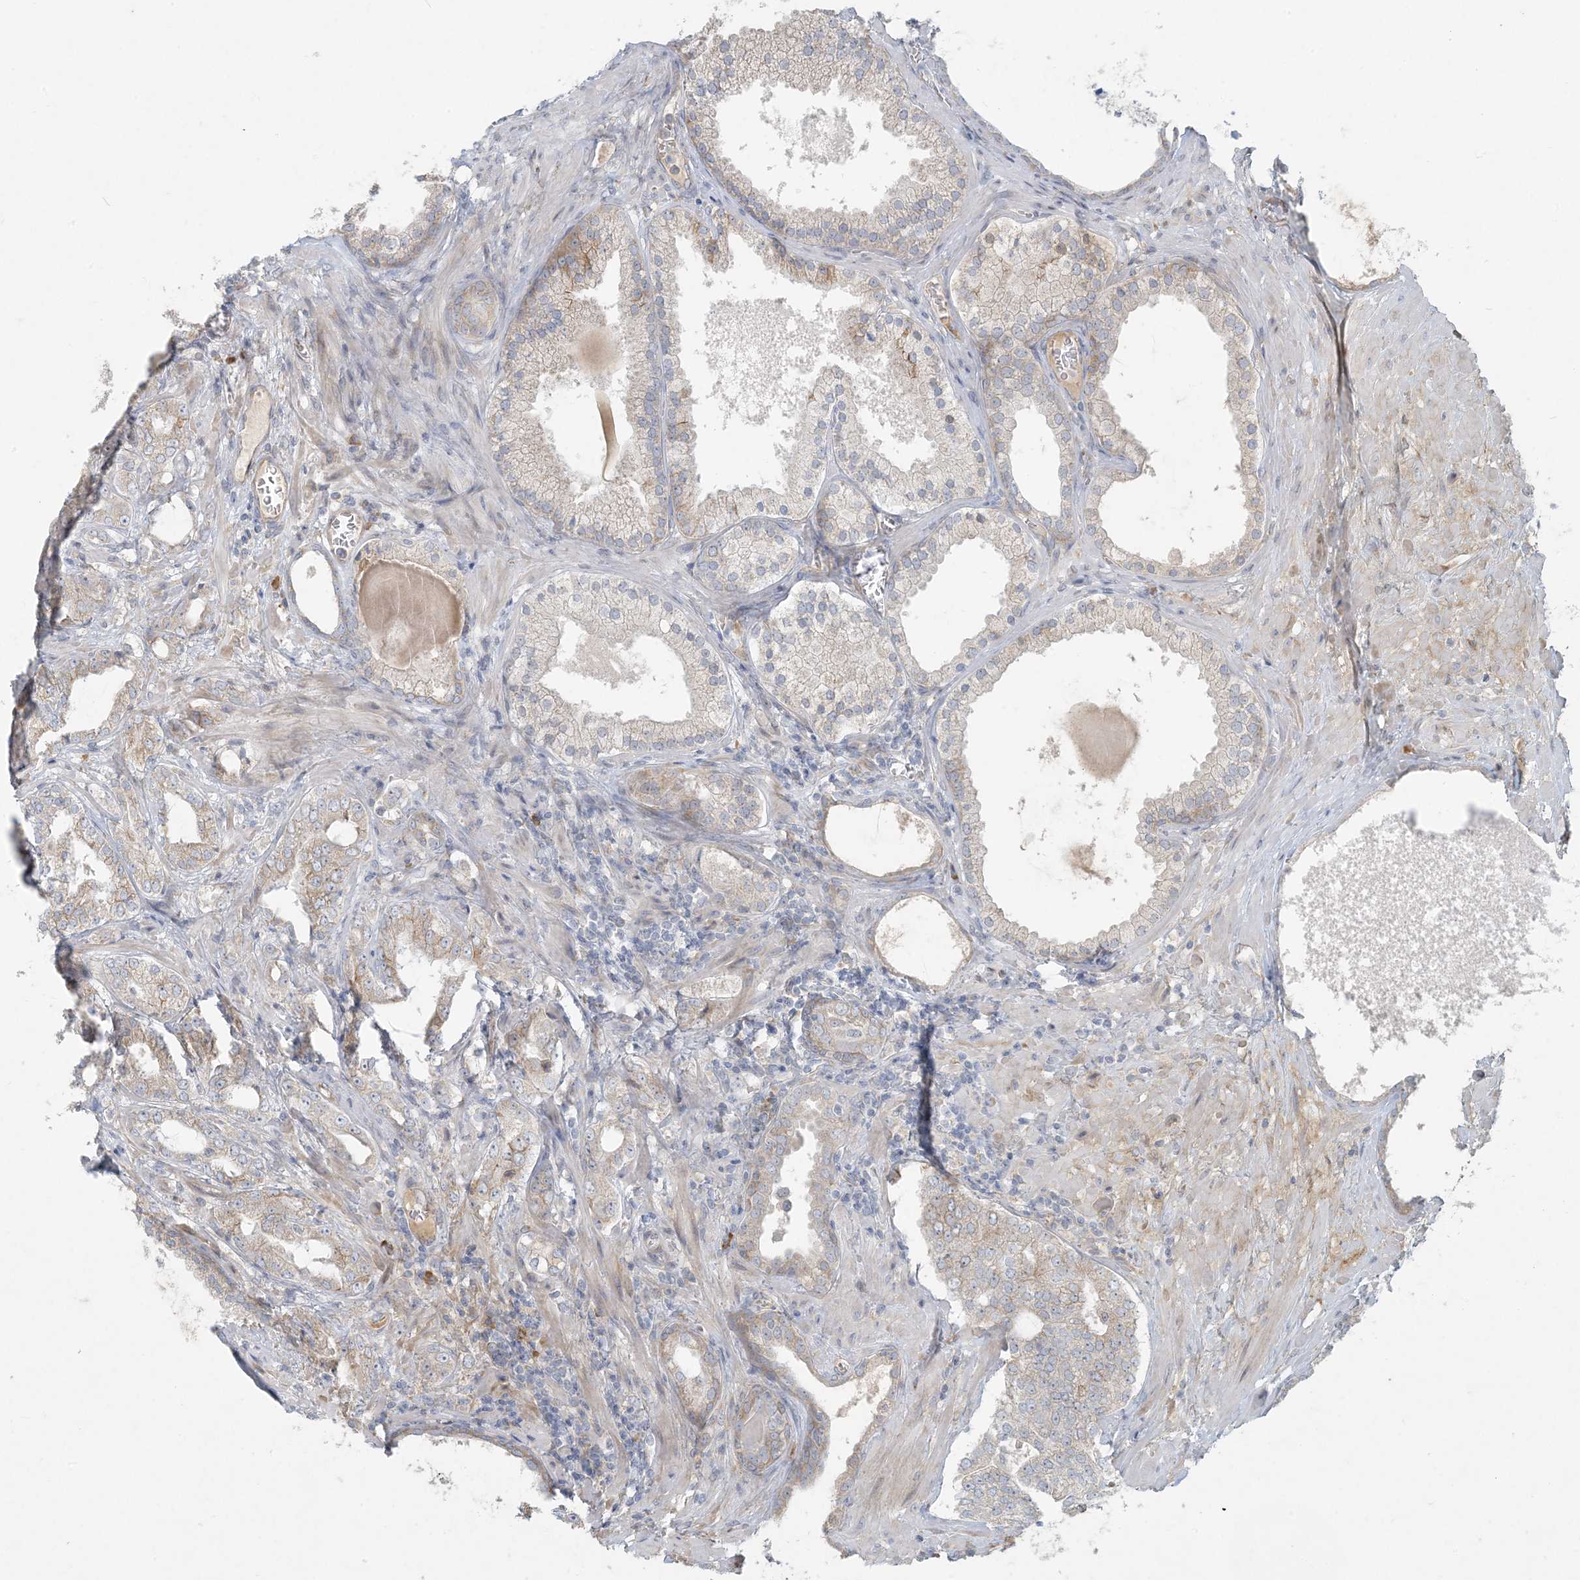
{"staining": {"intensity": "weak", "quantity": ">75%", "location": "cytoplasmic/membranous"}, "tissue": "prostate cancer", "cell_type": "Tumor cells", "image_type": "cancer", "snomed": [{"axis": "morphology", "description": "Adenocarcinoma, High grade"}, {"axis": "topography", "description": "Prostate"}], "caption": "About >75% of tumor cells in prostate cancer (adenocarcinoma (high-grade)) display weak cytoplasmic/membranous protein expression as visualized by brown immunohistochemical staining.", "gene": "HACL1", "patient": {"sex": "male", "age": 64}}